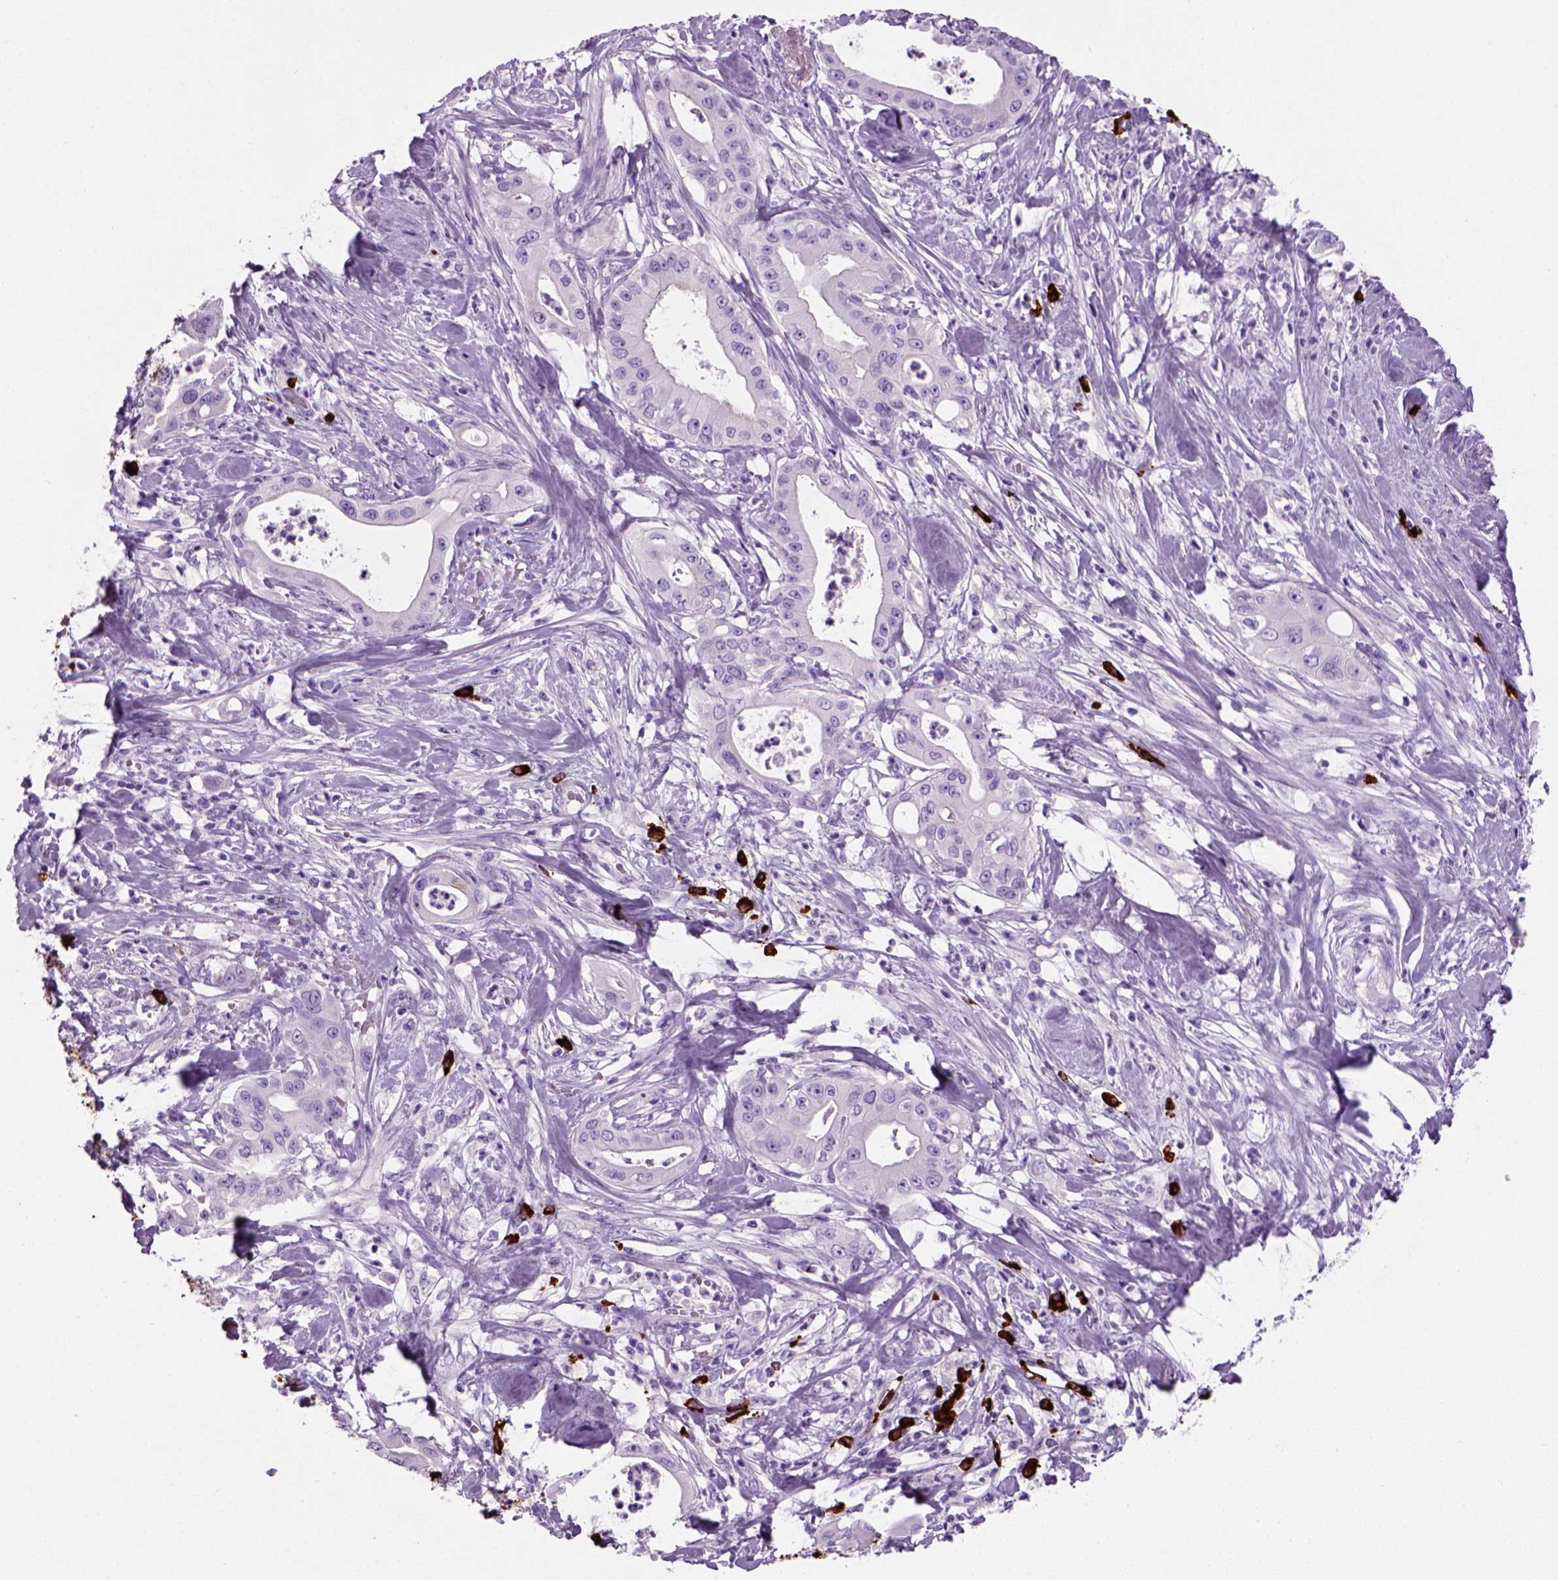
{"staining": {"intensity": "negative", "quantity": "none", "location": "none"}, "tissue": "pancreatic cancer", "cell_type": "Tumor cells", "image_type": "cancer", "snomed": [{"axis": "morphology", "description": "Adenocarcinoma, NOS"}, {"axis": "topography", "description": "Pancreas"}], "caption": "This is a image of immunohistochemistry staining of adenocarcinoma (pancreatic), which shows no staining in tumor cells.", "gene": "MZB1", "patient": {"sex": "male", "age": 71}}